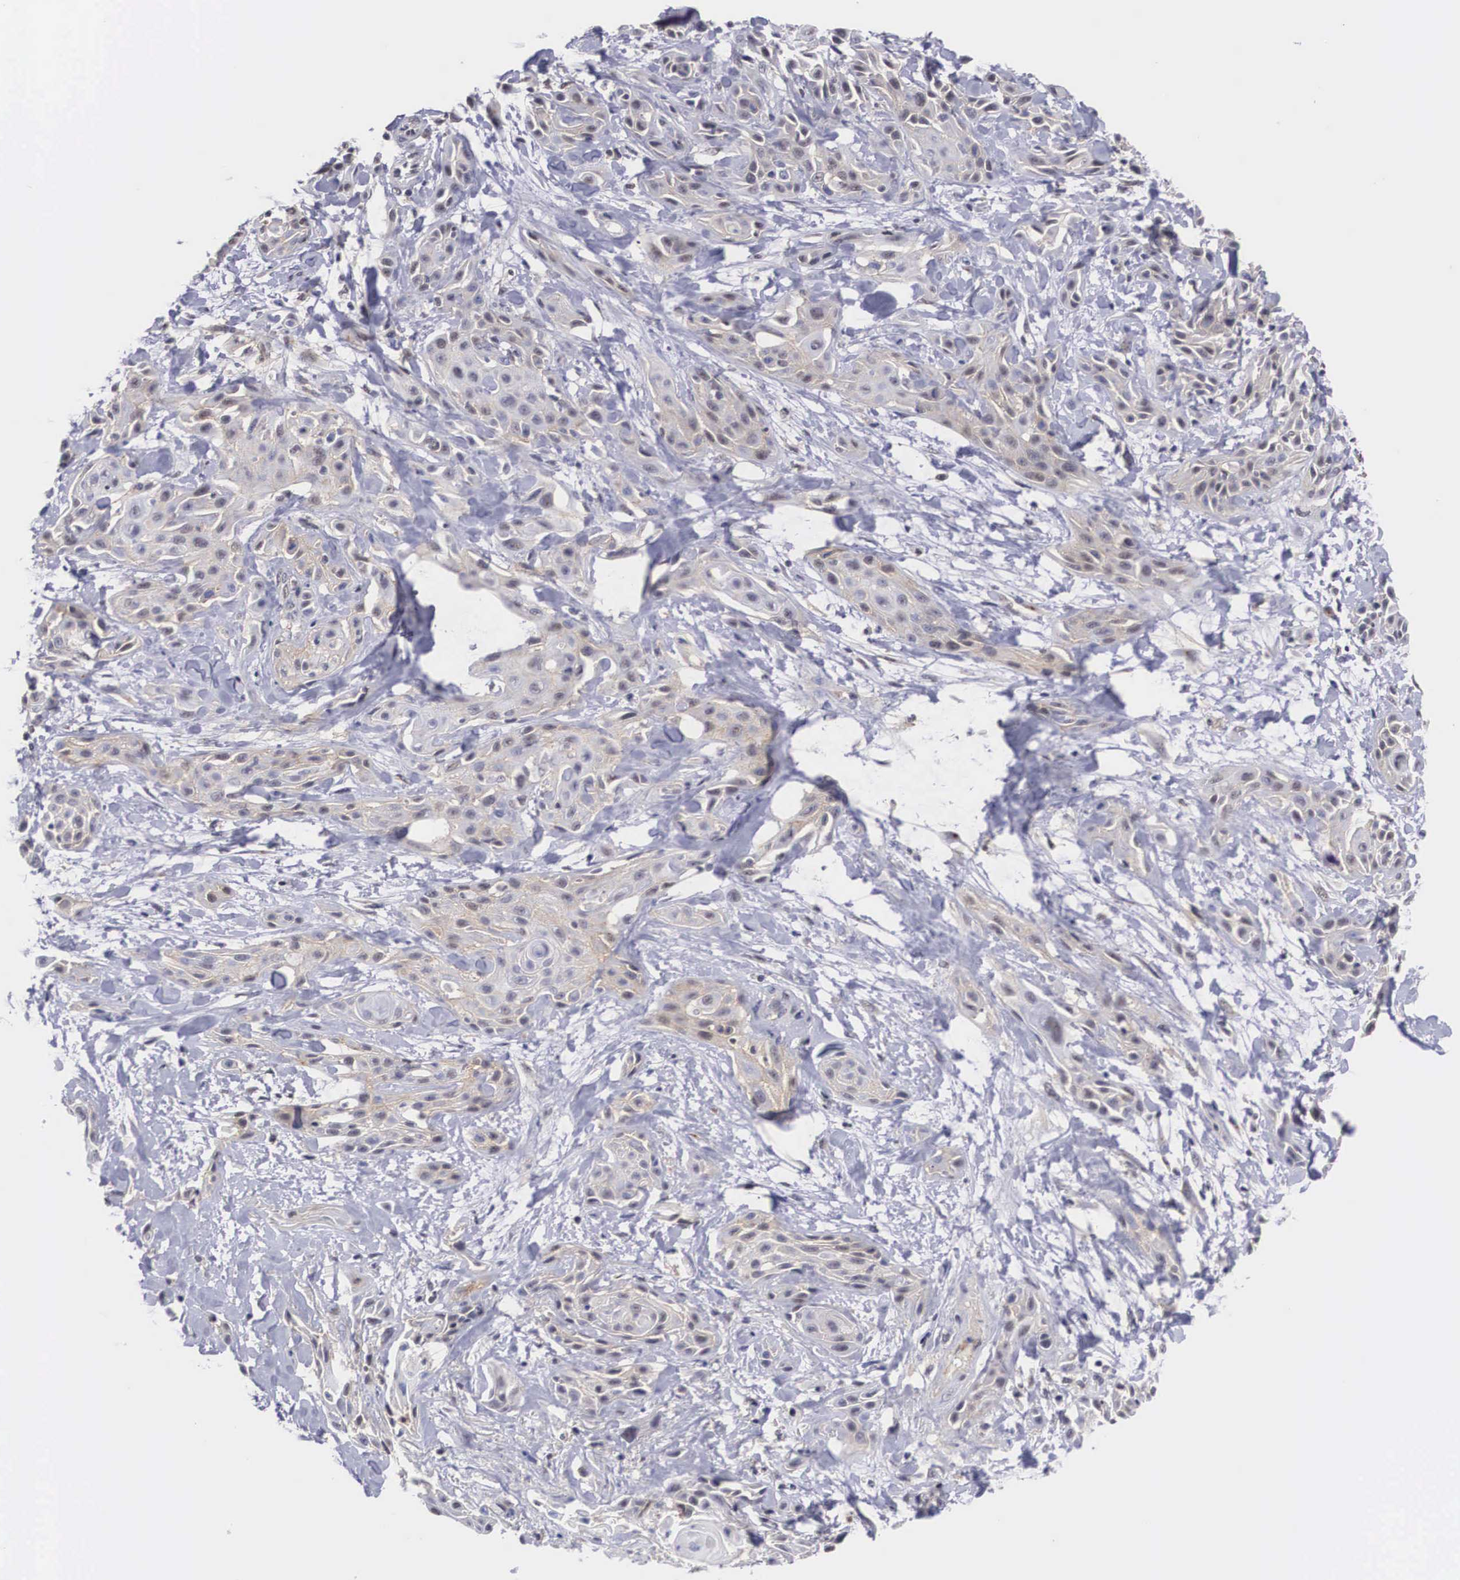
{"staining": {"intensity": "moderate", "quantity": "<25%", "location": "nuclear"}, "tissue": "skin cancer", "cell_type": "Tumor cells", "image_type": "cancer", "snomed": [{"axis": "morphology", "description": "Squamous cell carcinoma, NOS"}, {"axis": "topography", "description": "Skin"}, {"axis": "topography", "description": "Anal"}], "caption": "Human skin squamous cell carcinoma stained for a protein (brown) exhibits moderate nuclear positive expression in about <25% of tumor cells.", "gene": "NR4A2", "patient": {"sex": "male", "age": 64}}